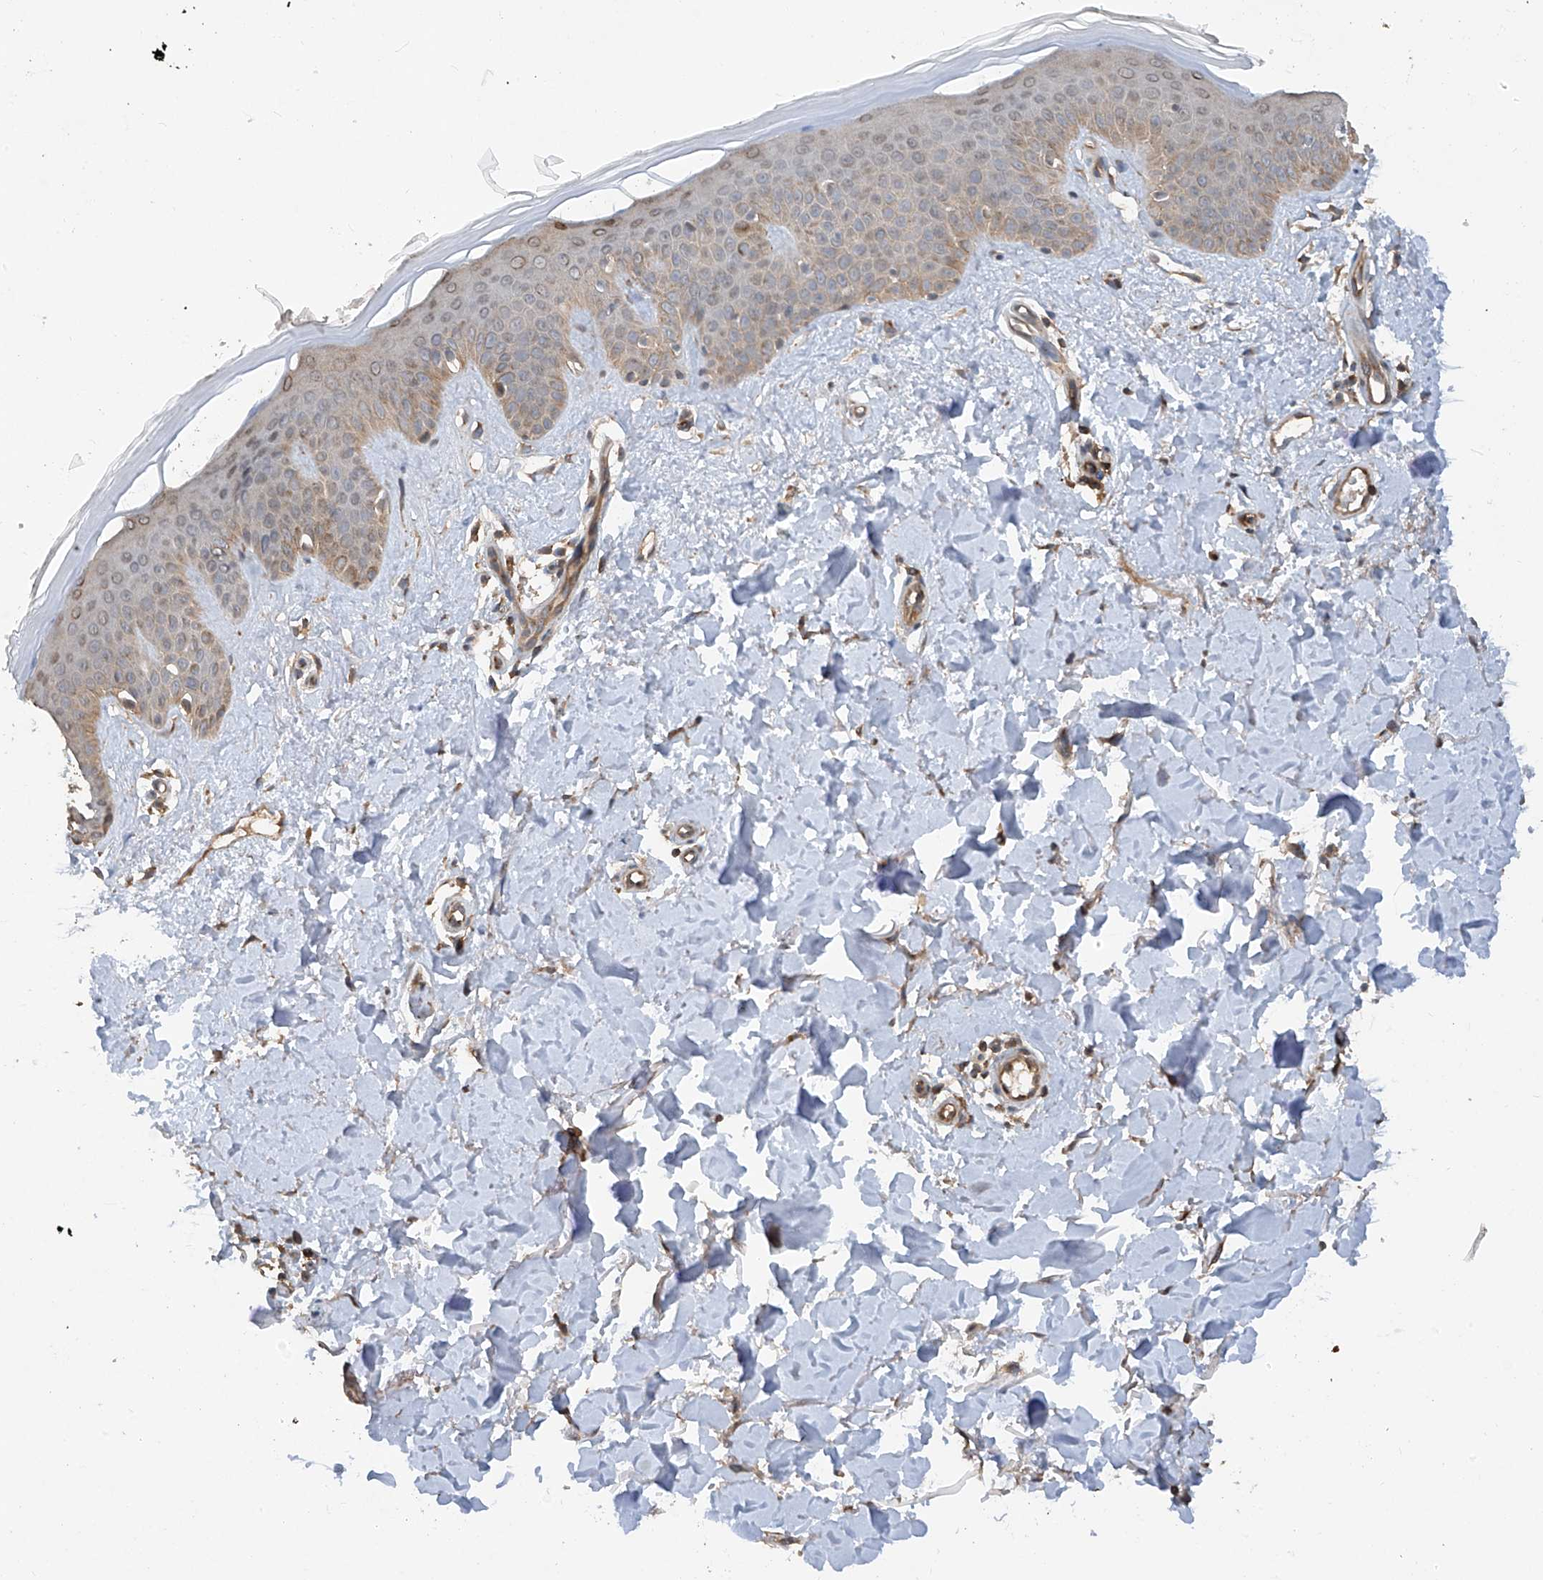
{"staining": {"intensity": "moderate", "quantity": ">75%", "location": "cytoplasmic/membranous"}, "tissue": "skin", "cell_type": "Fibroblasts", "image_type": "normal", "snomed": [{"axis": "morphology", "description": "Normal tissue, NOS"}, {"axis": "topography", "description": "Skin"}], "caption": "Human skin stained with a brown dye displays moderate cytoplasmic/membranous positive expression in about >75% of fibroblasts.", "gene": "RPAIN", "patient": {"sex": "female", "age": 64}}